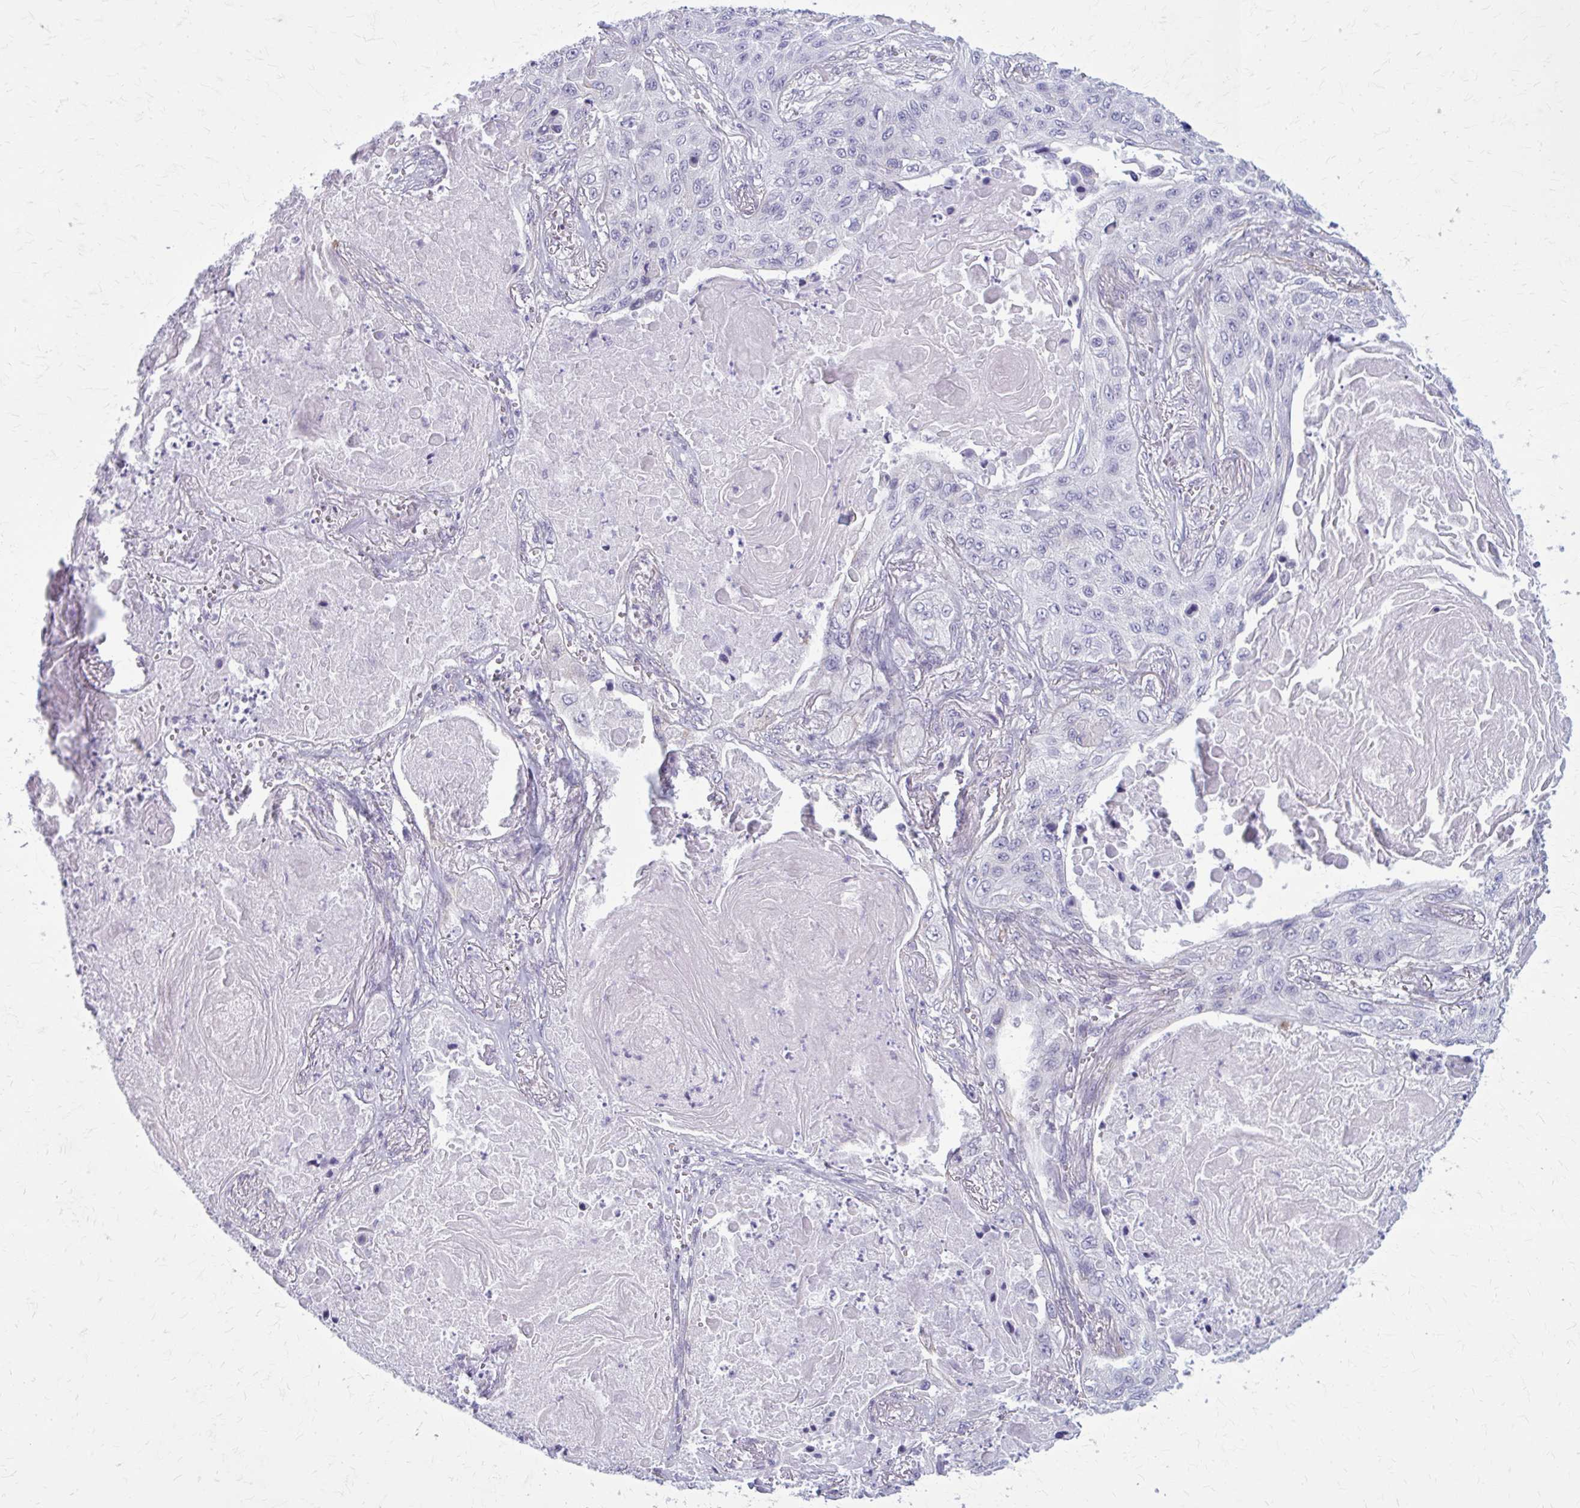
{"staining": {"intensity": "negative", "quantity": "none", "location": "none"}, "tissue": "lung cancer", "cell_type": "Tumor cells", "image_type": "cancer", "snomed": [{"axis": "morphology", "description": "Squamous cell carcinoma, NOS"}, {"axis": "topography", "description": "Lung"}], "caption": "Immunohistochemistry histopathology image of neoplastic tissue: human lung cancer stained with DAB (3,3'-diaminobenzidine) reveals no significant protein staining in tumor cells.", "gene": "AKAP12", "patient": {"sex": "male", "age": 75}}